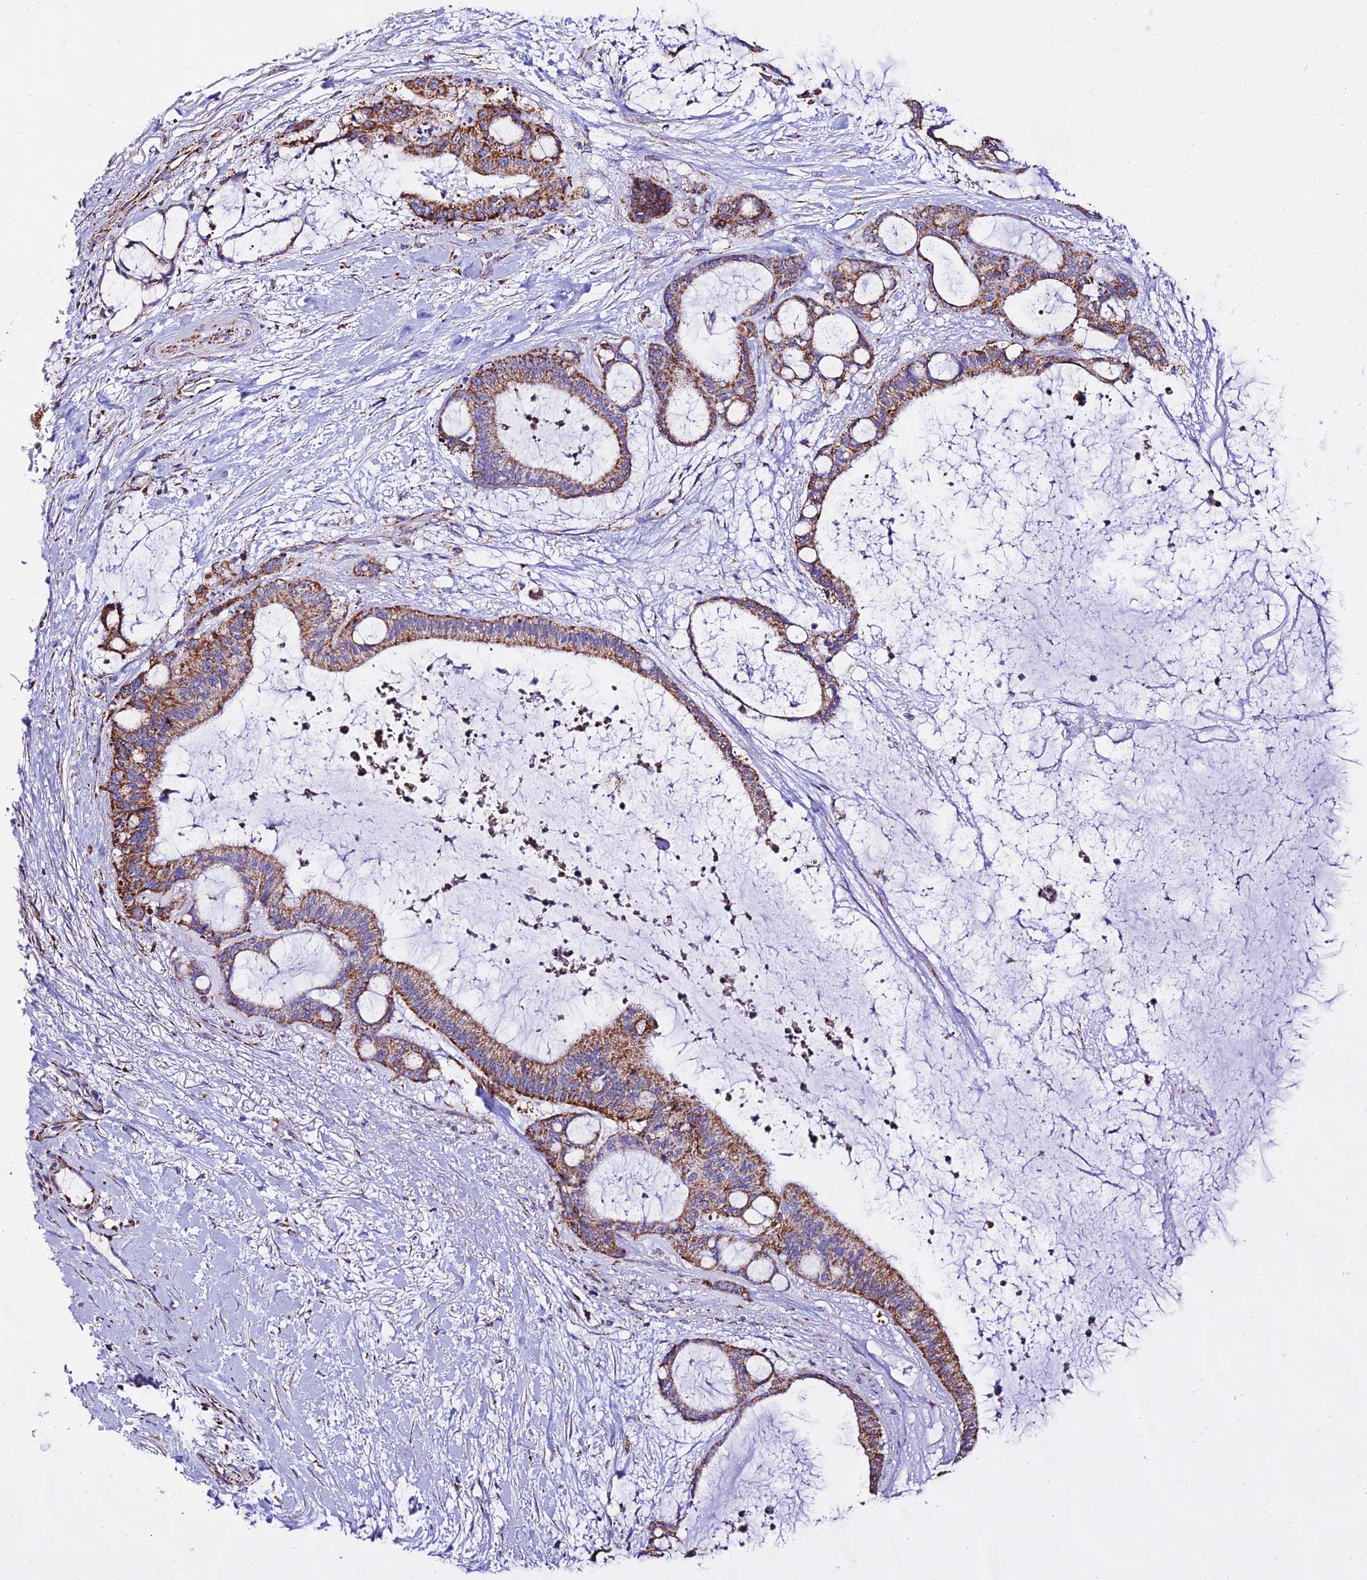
{"staining": {"intensity": "moderate", "quantity": ">75%", "location": "cytoplasmic/membranous"}, "tissue": "liver cancer", "cell_type": "Tumor cells", "image_type": "cancer", "snomed": [{"axis": "morphology", "description": "Normal tissue, NOS"}, {"axis": "morphology", "description": "Cholangiocarcinoma"}, {"axis": "topography", "description": "Liver"}, {"axis": "topography", "description": "Peripheral nerve tissue"}], "caption": "Liver cancer stained with immunohistochemistry demonstrates moderate cytoplasmic/membranous positivity in about >75% of tumor cells.", "gene": "ATP5PD", "patient": {"sex": "female", "age": 73}}